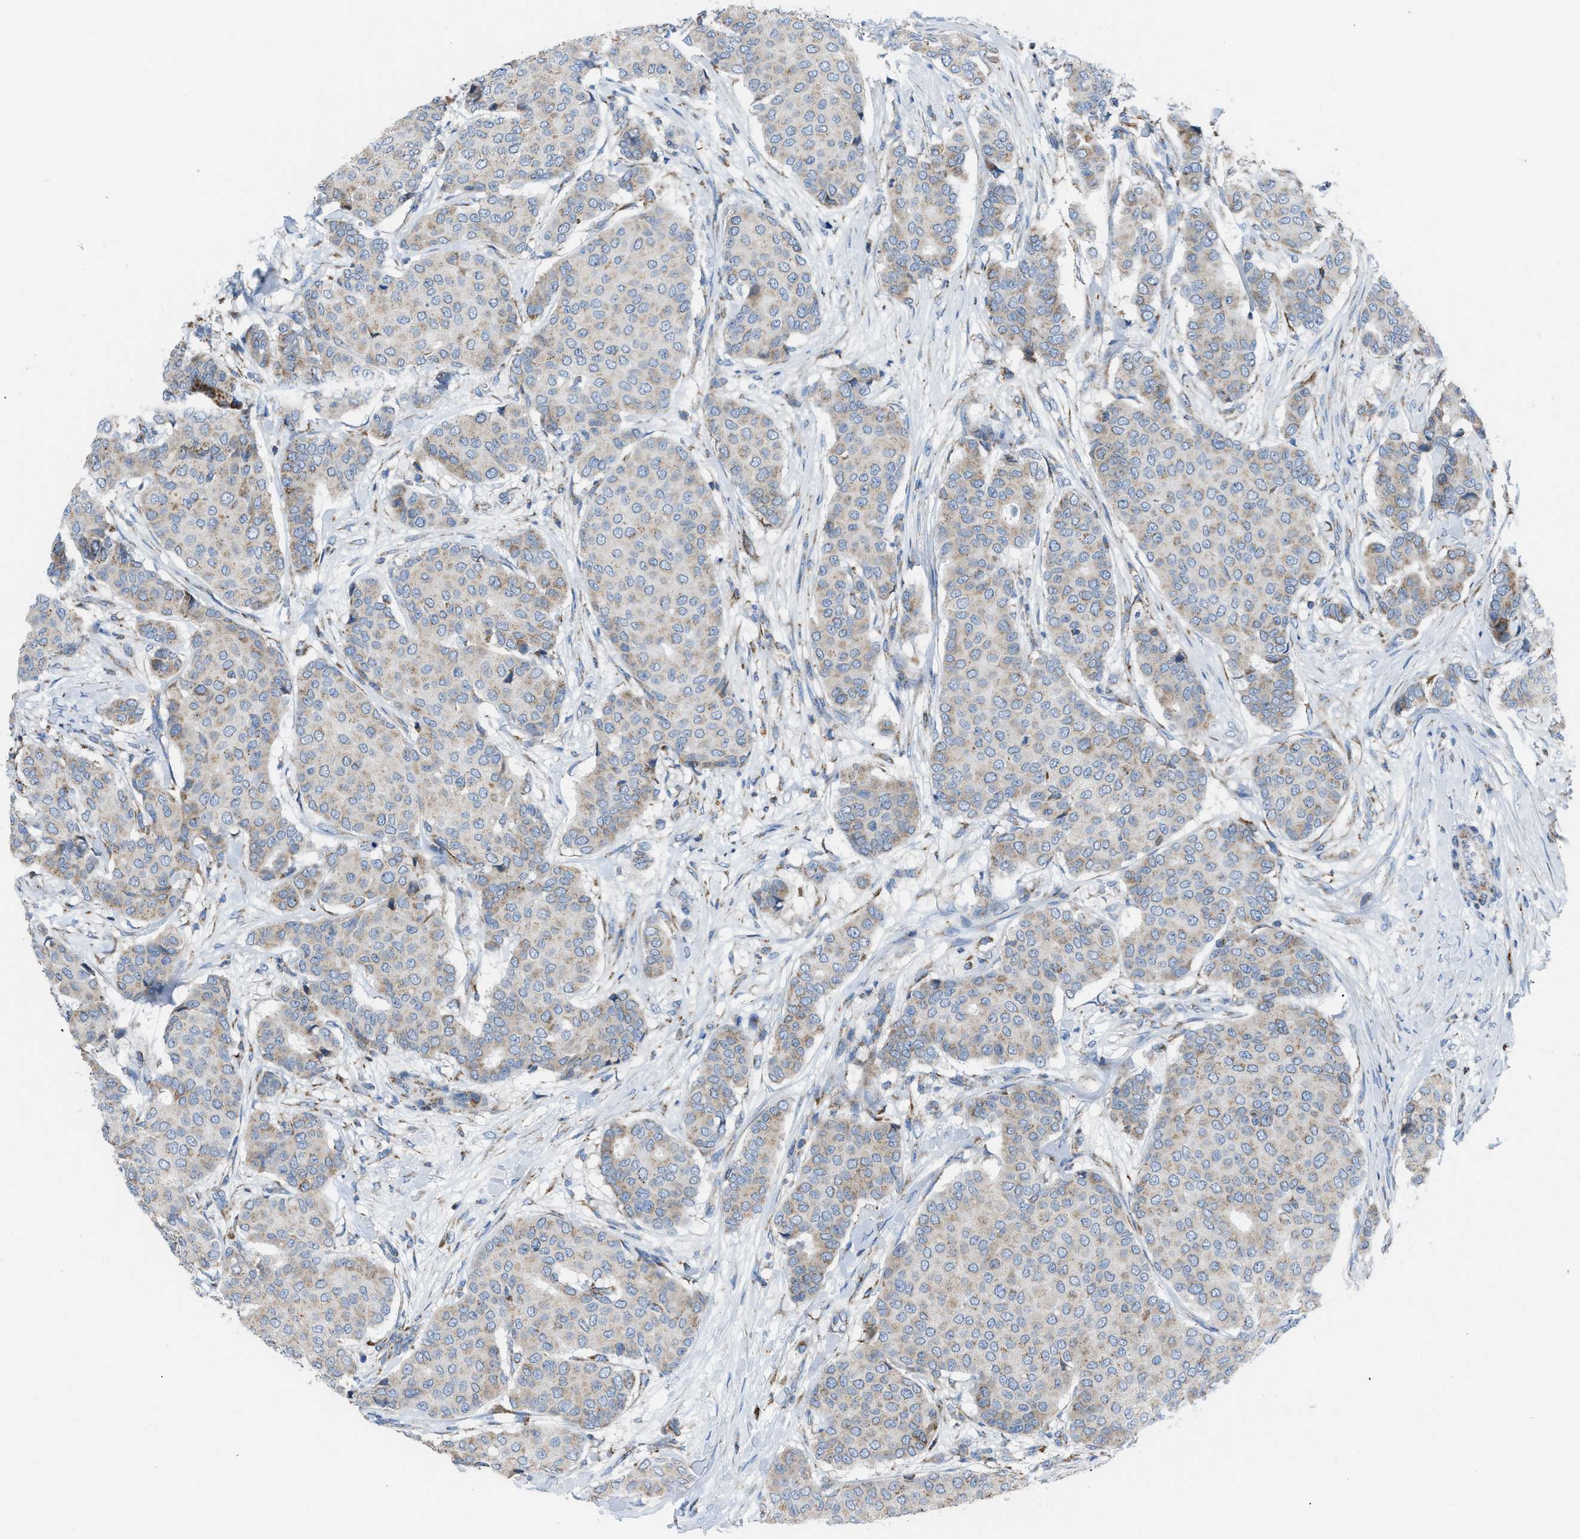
{"staining": {"intensity": "weak", "quantity": "25%-75%", "location": "cytoplasmic/membranous"}, "tissue": "breast cancer", "cell_type": "Tumor cells", "image_type": "cancer", "snomed": [{"axis": "morphology", "description": "Duct carcinoma"}, {"axis": "topography", "description": "Breast"}], "caption": "Brown immunohistochemical staining in breast cancer (invasive ductal carcinoma) displays weak cytoplasmic/membranous expression in about 25%-75% of tumor cells.", "gene": "ETFB", "patient": {"sex": "female", "age": 75}}